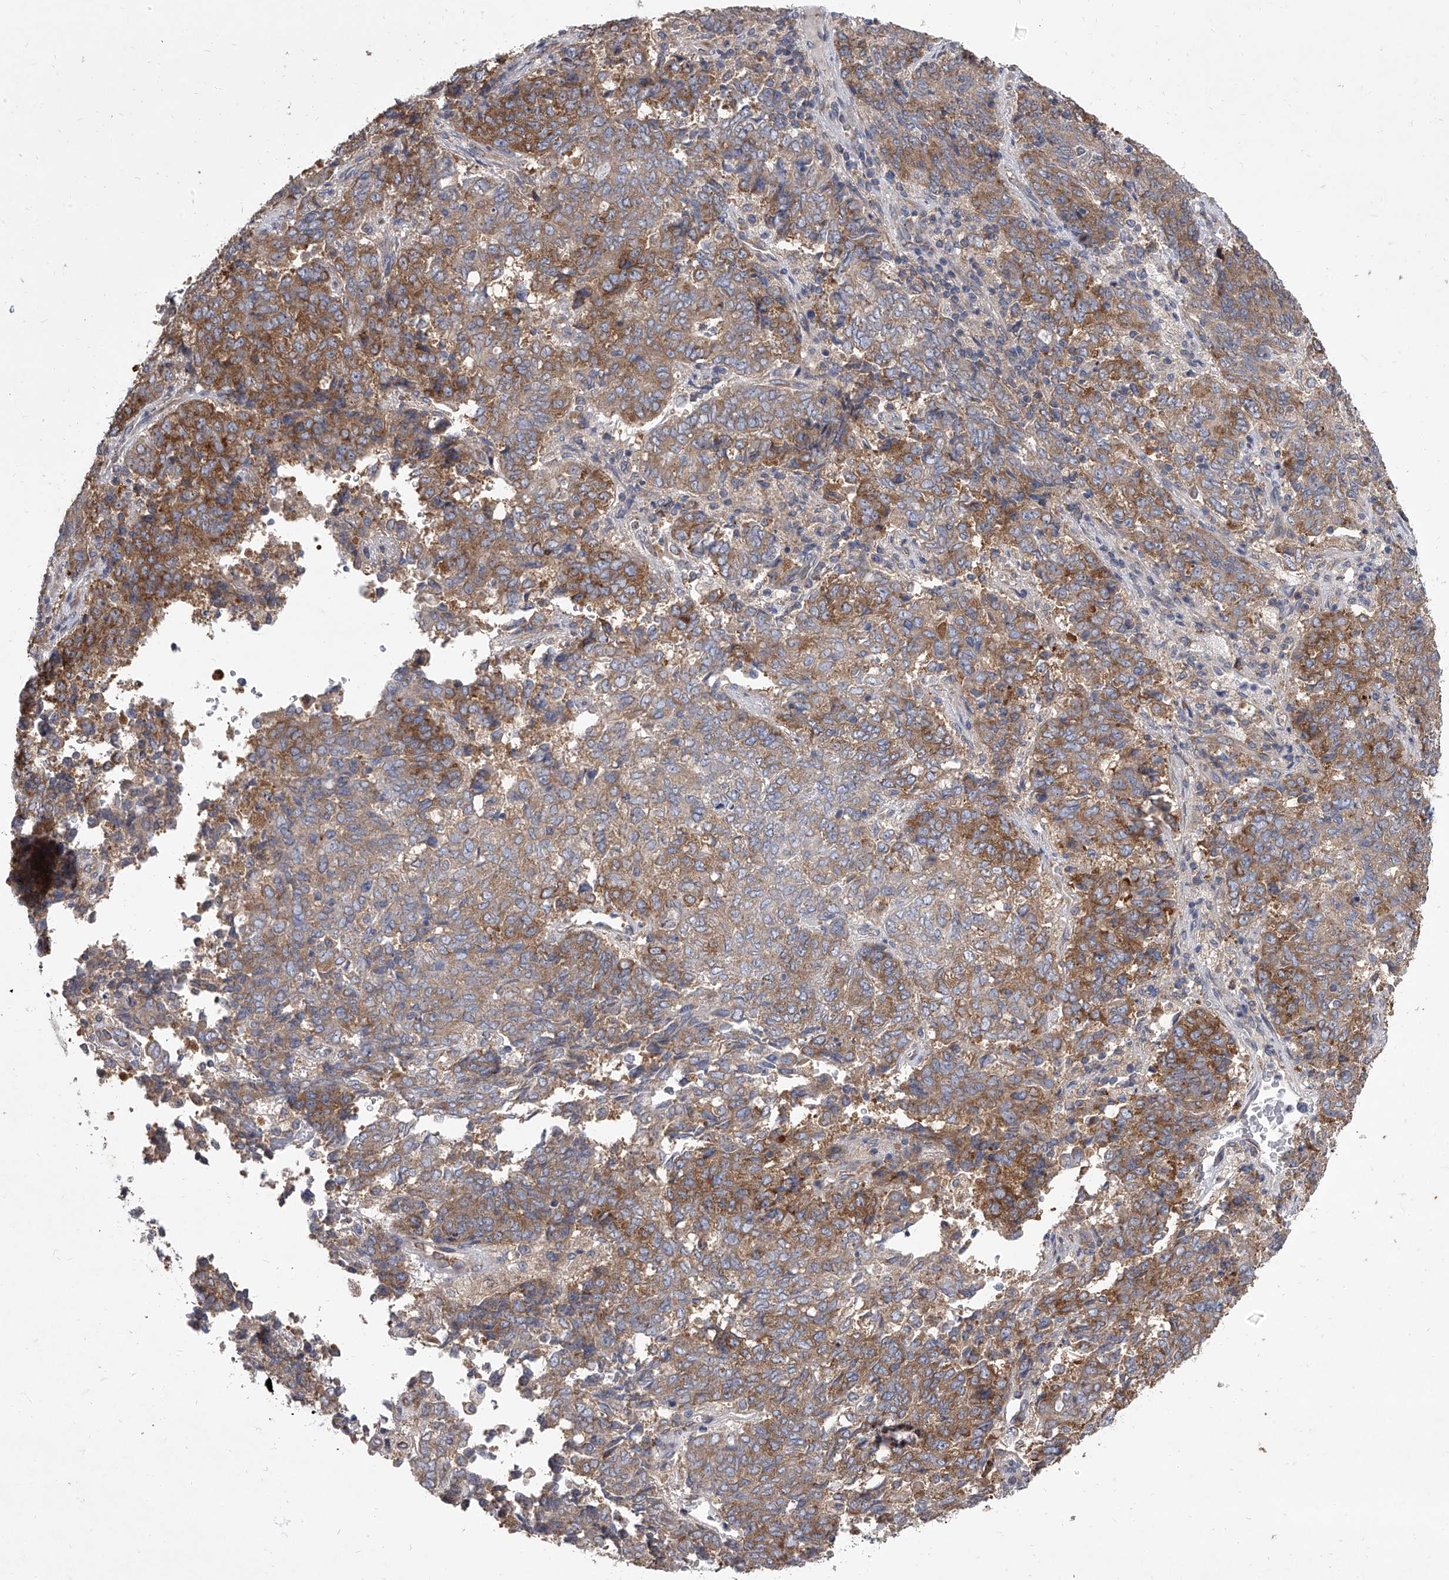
{"staining": {"intensity": "moderate", "quantity": ">75%", "location": "cytoplasmic/membranous"}, "tissue": "endometrial cancer", "cell_type": "Tumor cells", "image_type": "cancer", "snomed": [{"axis": "morphology", "description": "Adenocarcinoma, NOS"}, {"axis": "topography", "description": "Endometrium"}], "caption": "Approximately >75% of tumor cells in endometrial cancer display moderate cytoplasmic/membranous protein positivity as visualized by brown immunohistochemical staining.", "gene": "EIF2S2", "patient": {"sex": "female", "age": 80}}